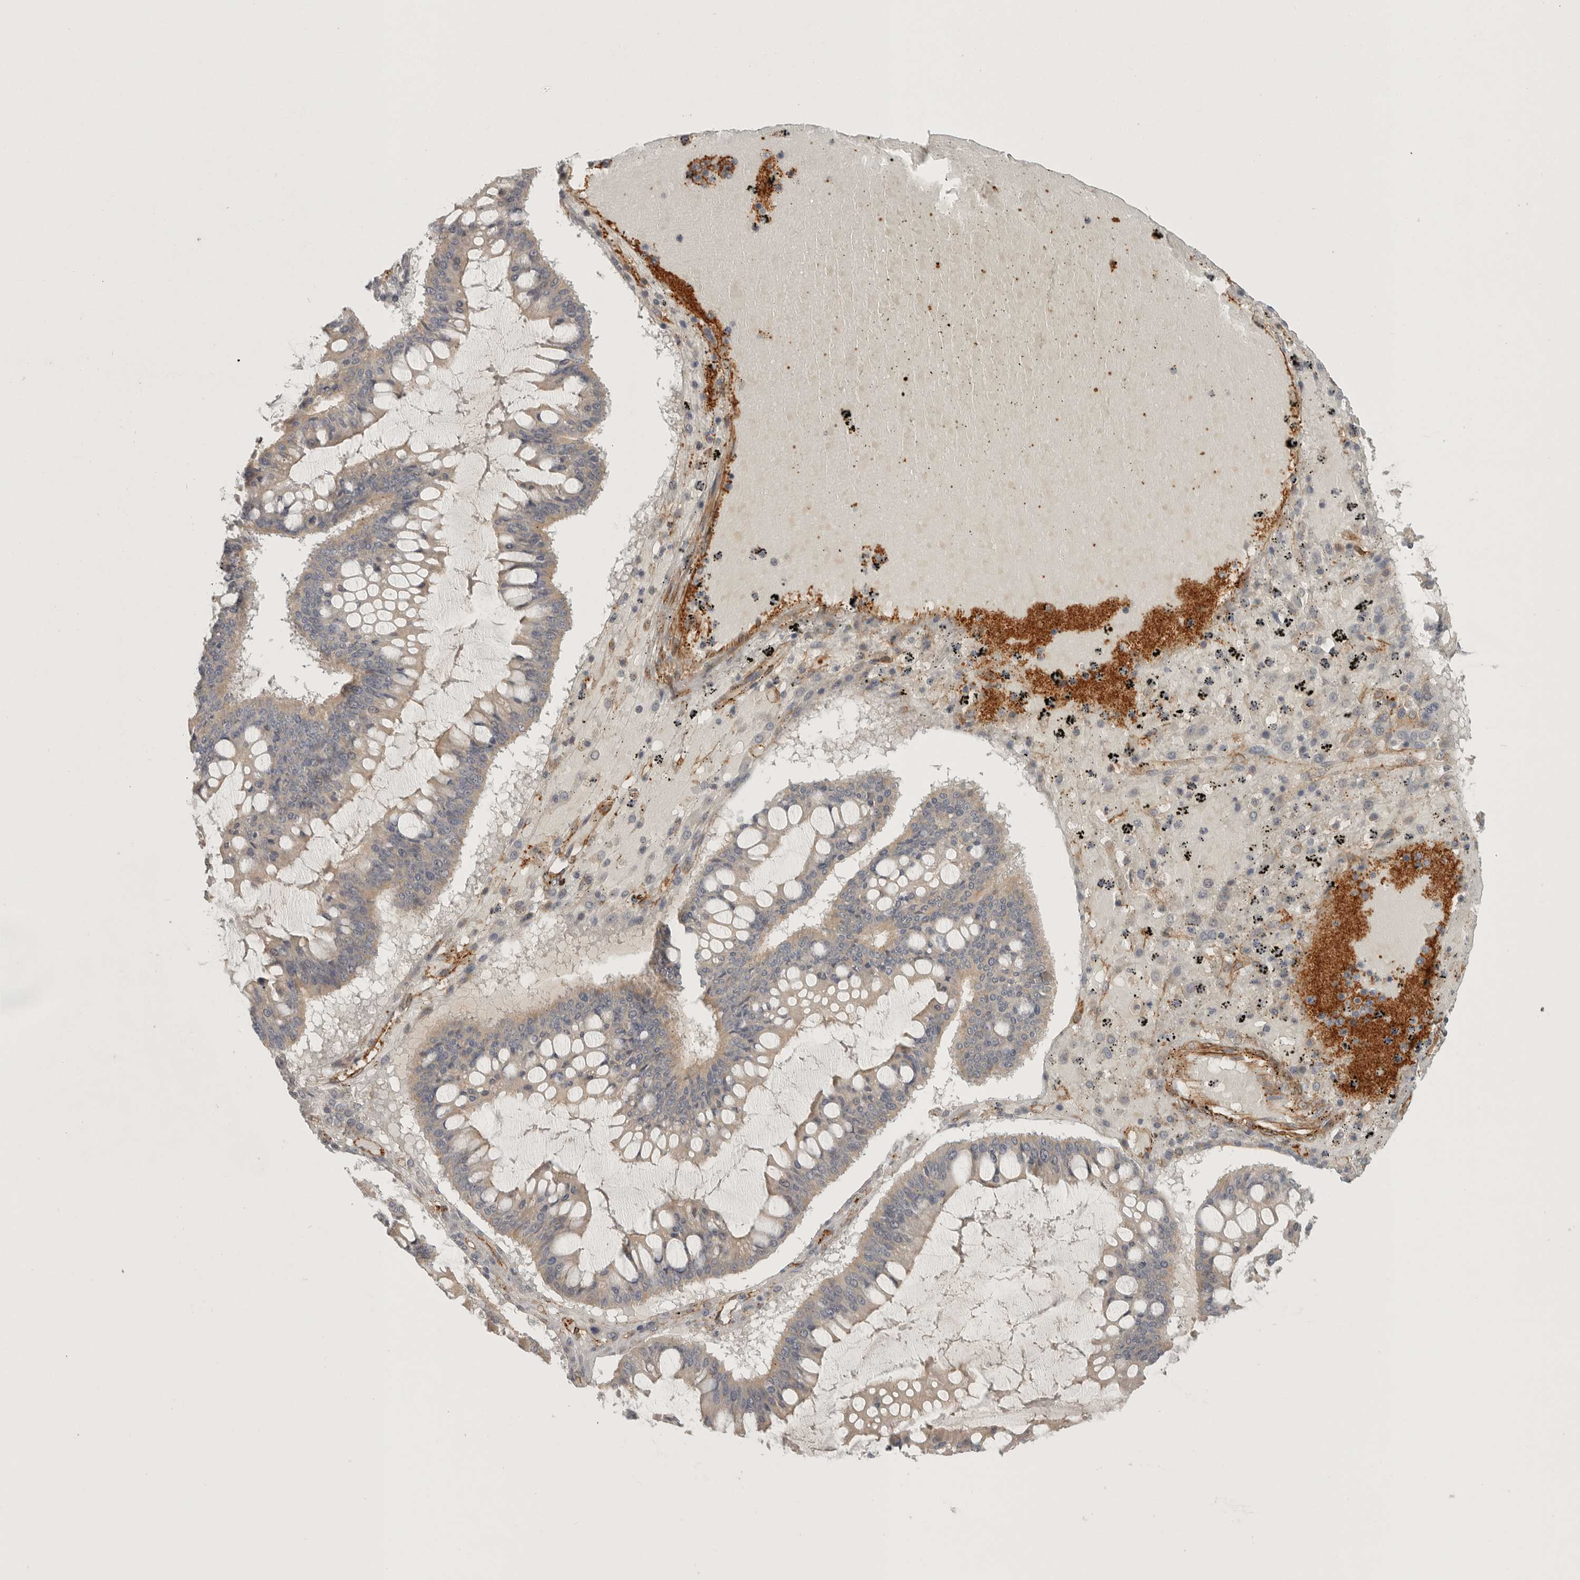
{"staining": {"intensity": "weak", "quantity": "25%-75%", "location": "cytoplasmic/membranous"}, "tissue": "ovarian cancer", "cell_type": "Tumor cells", "image_type": "cancer", "snomed": [{"axis": "morphology", "description": "Cystadenocarcinoma, mucinous, NOS"}, {"axis": "topography", "description": "Ovary"}], "caption": "Ovarian cancer was stained to show a protein in brown. There is low levels of weak cytoplasmic/membranous positivity in approximately 25%-75% of tumor cells. (DAB IHC, brown staining for protein, blue staining for nuclei).", "gene": "LONRF1", "patient": {"sex": "female", "age": 73}}